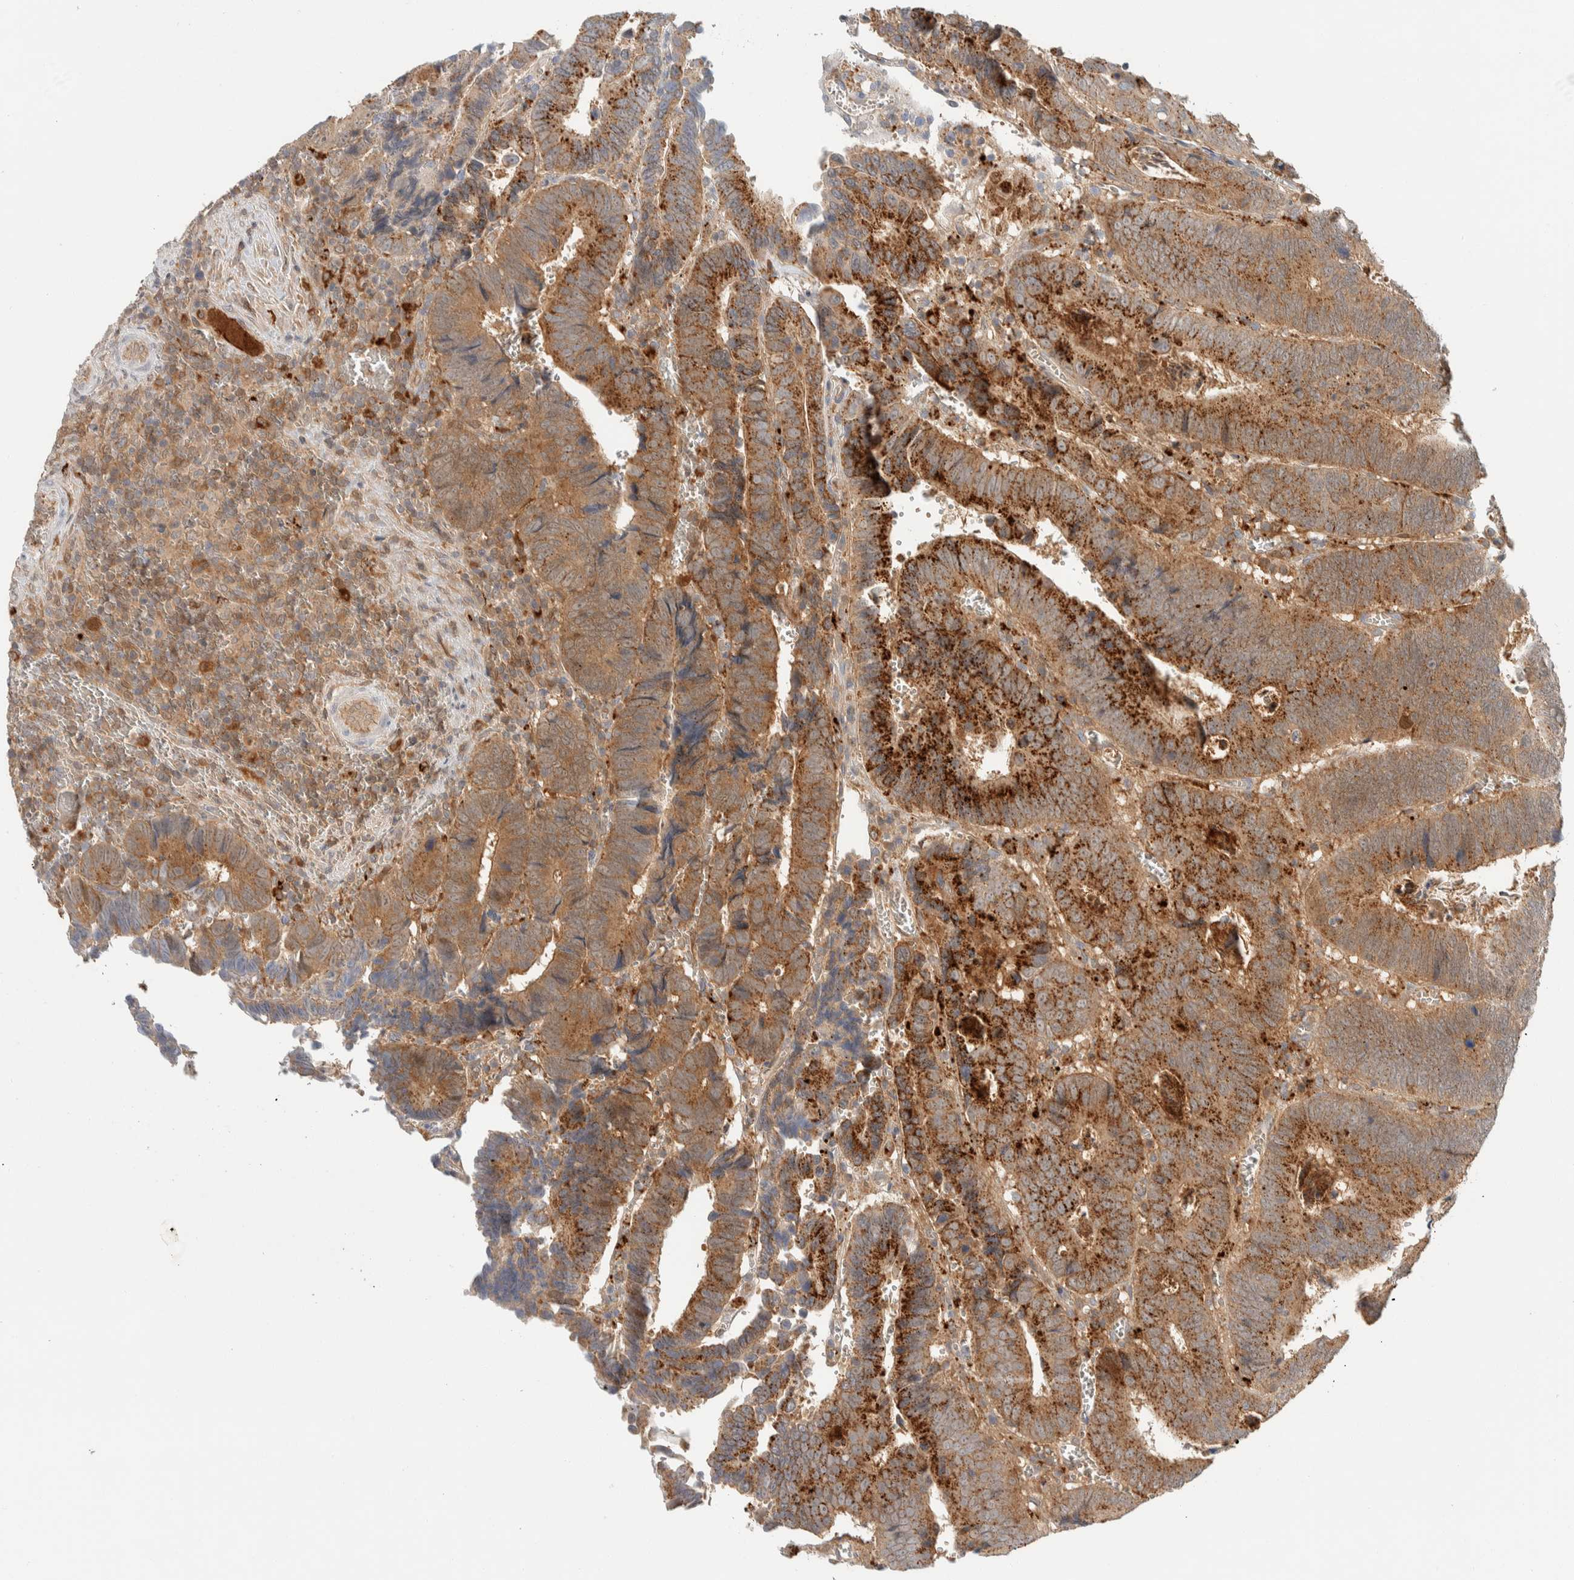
{"staining": {"intensity": "moderate", "quantity": ">75%", "location": "cytoplasmic/membranous"}, "tissue": "colorectal cancer", "cell_type": "Tumor cells", "image_type": "cancer", "snomed": [{"axis": "morphology", "description": "Inflammation, NOS"}, {"axis": "morphology", "description": "Adenocarcinoma, NOS"}, {"axis": "topography", "description": "Colon"}], "caption": "IHC image of human adenocarcinoma (colorectal) stained for a protein (brown), which reveals medium levels of moderate cytoplasmic/membranous positivity in about >75% of tumor cells.", "gene": "GCLM", "patient": {"sex": "male", "age": 72}}